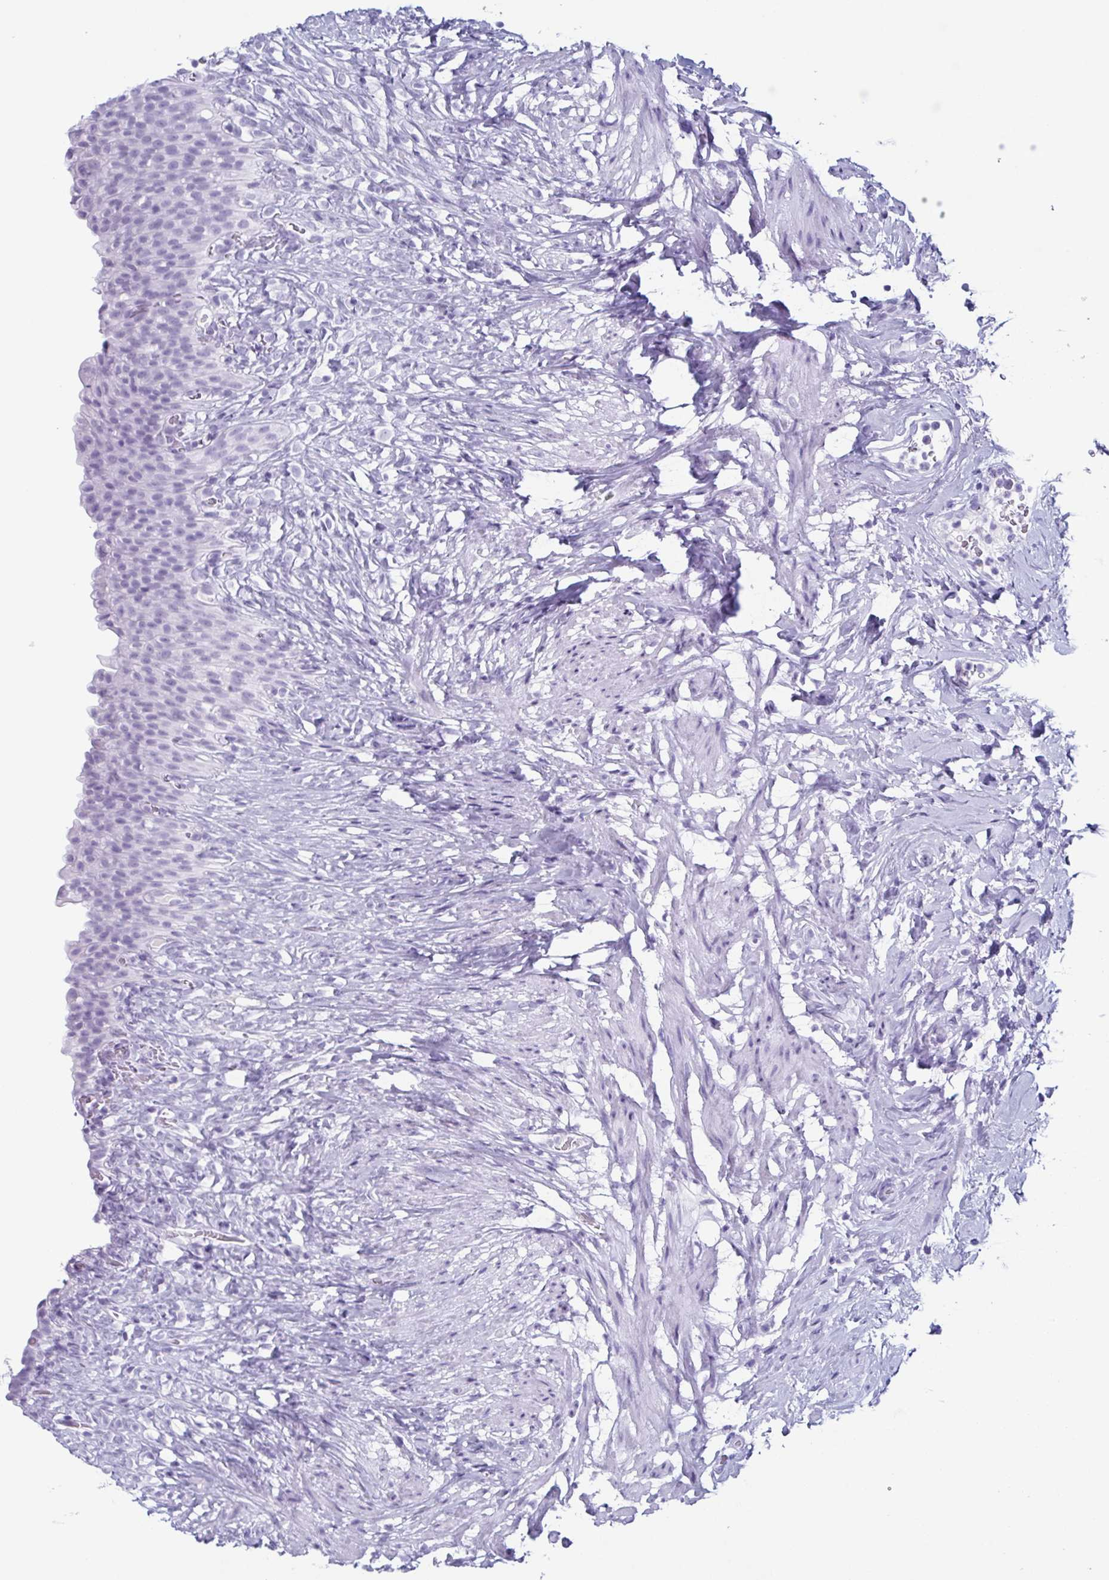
{"staining": {"intensity": "negative", "quantity": "none", "location": "none"}, "tissue": "urinary bladder", "cell_type": "Urothelial cells", "image_type": "normal", "snomed": [{"axis": "morphology", "description": "Normal tissue, NOS"}, {"axis": "topography", "description": "Urinary bladder"}, {"axis": "topography", "description": "Prostate"}], "caption": "Urothelial cells show no significant expression in benign urinary bladder.", "gene": "ENKUR", "patient": {"sex": "male", "age": 76}}